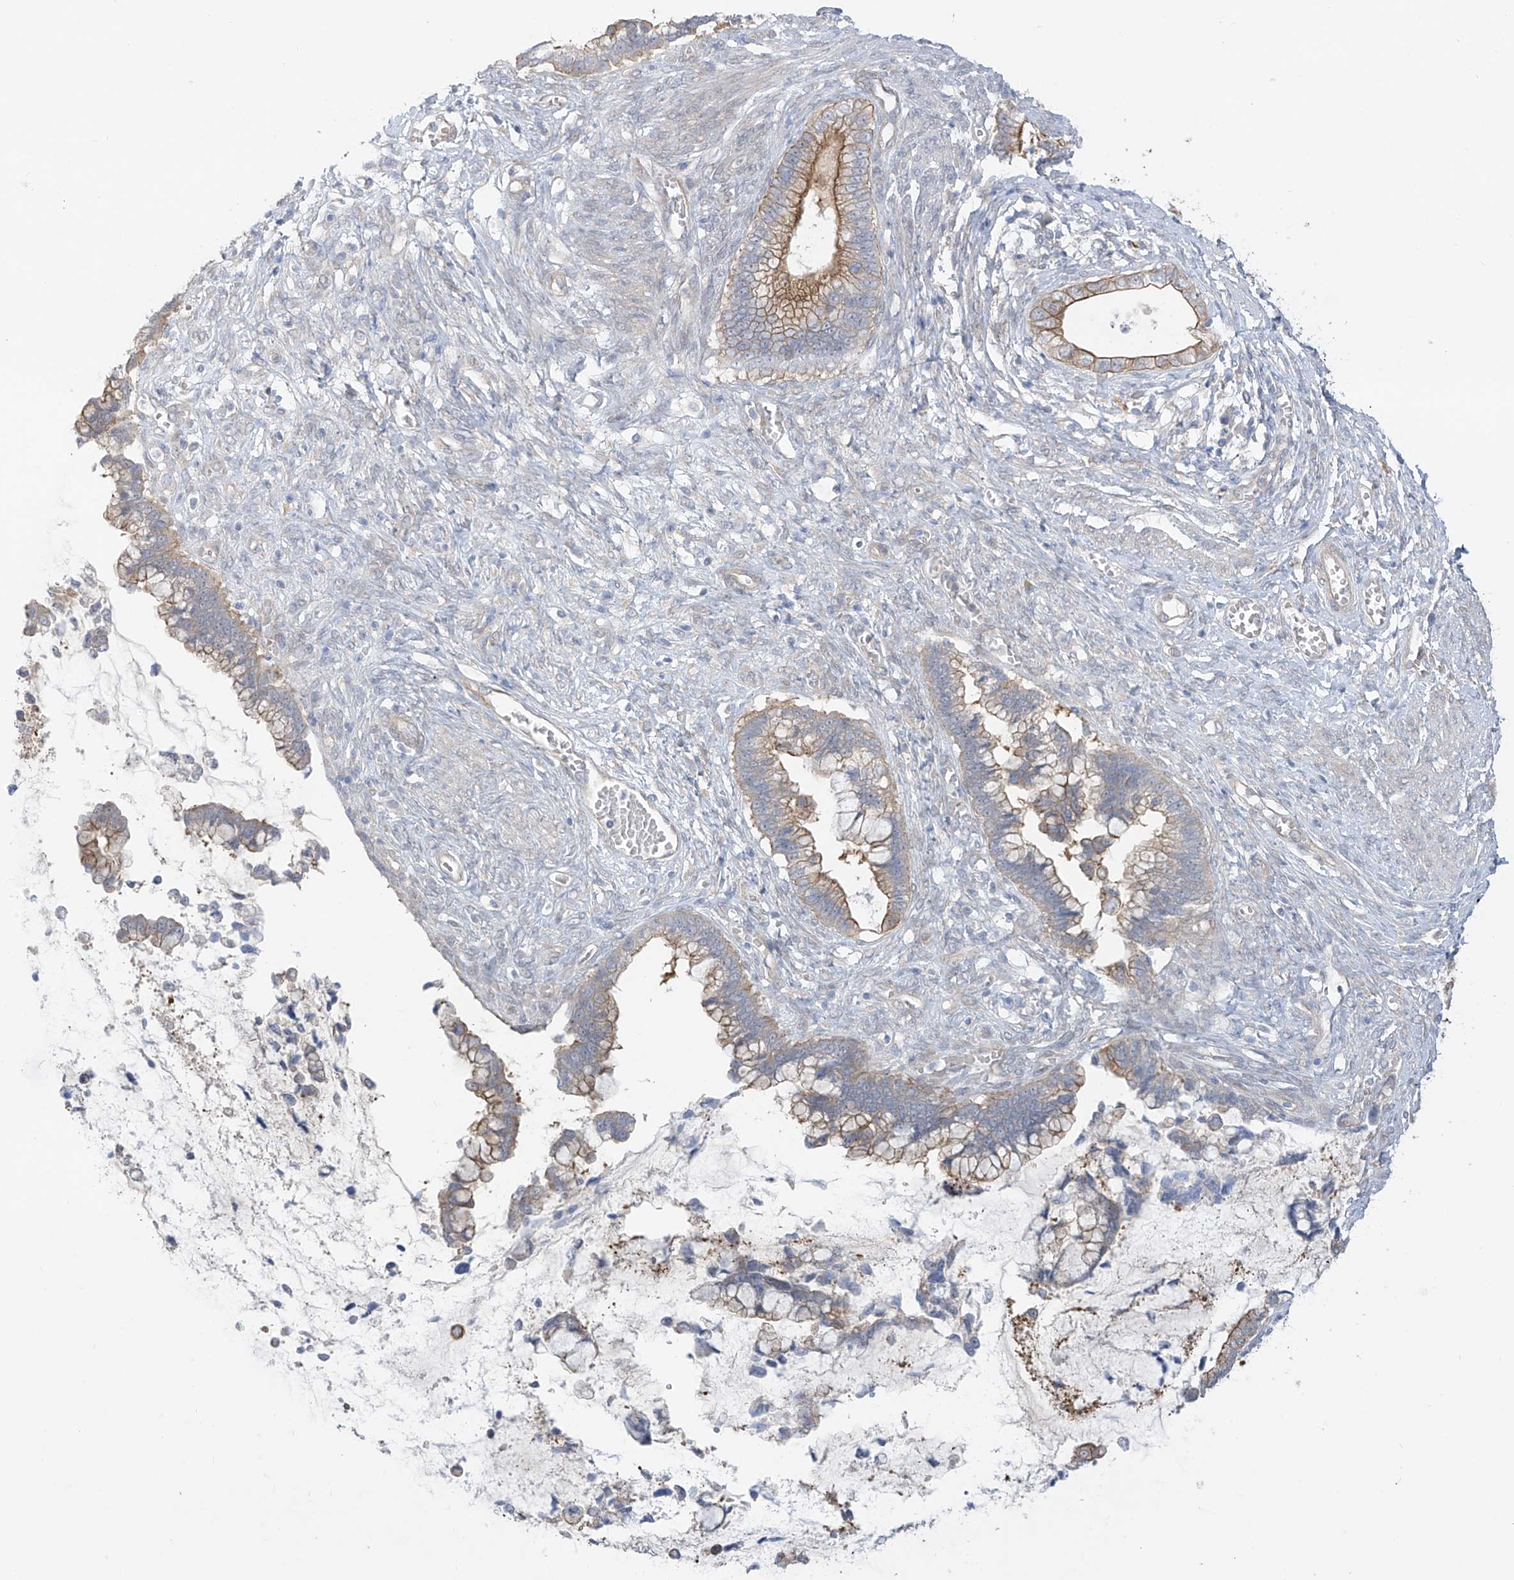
{"staining": {"intensity": "moderate", "quantity": "25%-75%", "location": "cytoplasmic/membranous"}, "tissue": "cervical cancer", "cell_type": "Tumor cells", "image_type": "cancer", "snomed": [{"axis": "morphology", "description": "Adenocarcinoma, NOS"}, {"axis": "topography", "description": "Cervix"}], "caption": "Immunohistochemistry (IHC) (DAB (3,3'-diaminobenzidine)) staining of cervical cancer exhibits moderate cytoplasmic/membranous protein positivity in about 25%-75% of tumor cells.", "gene": "EIPR1", "patient": {"sex": "female", "age": 44}}